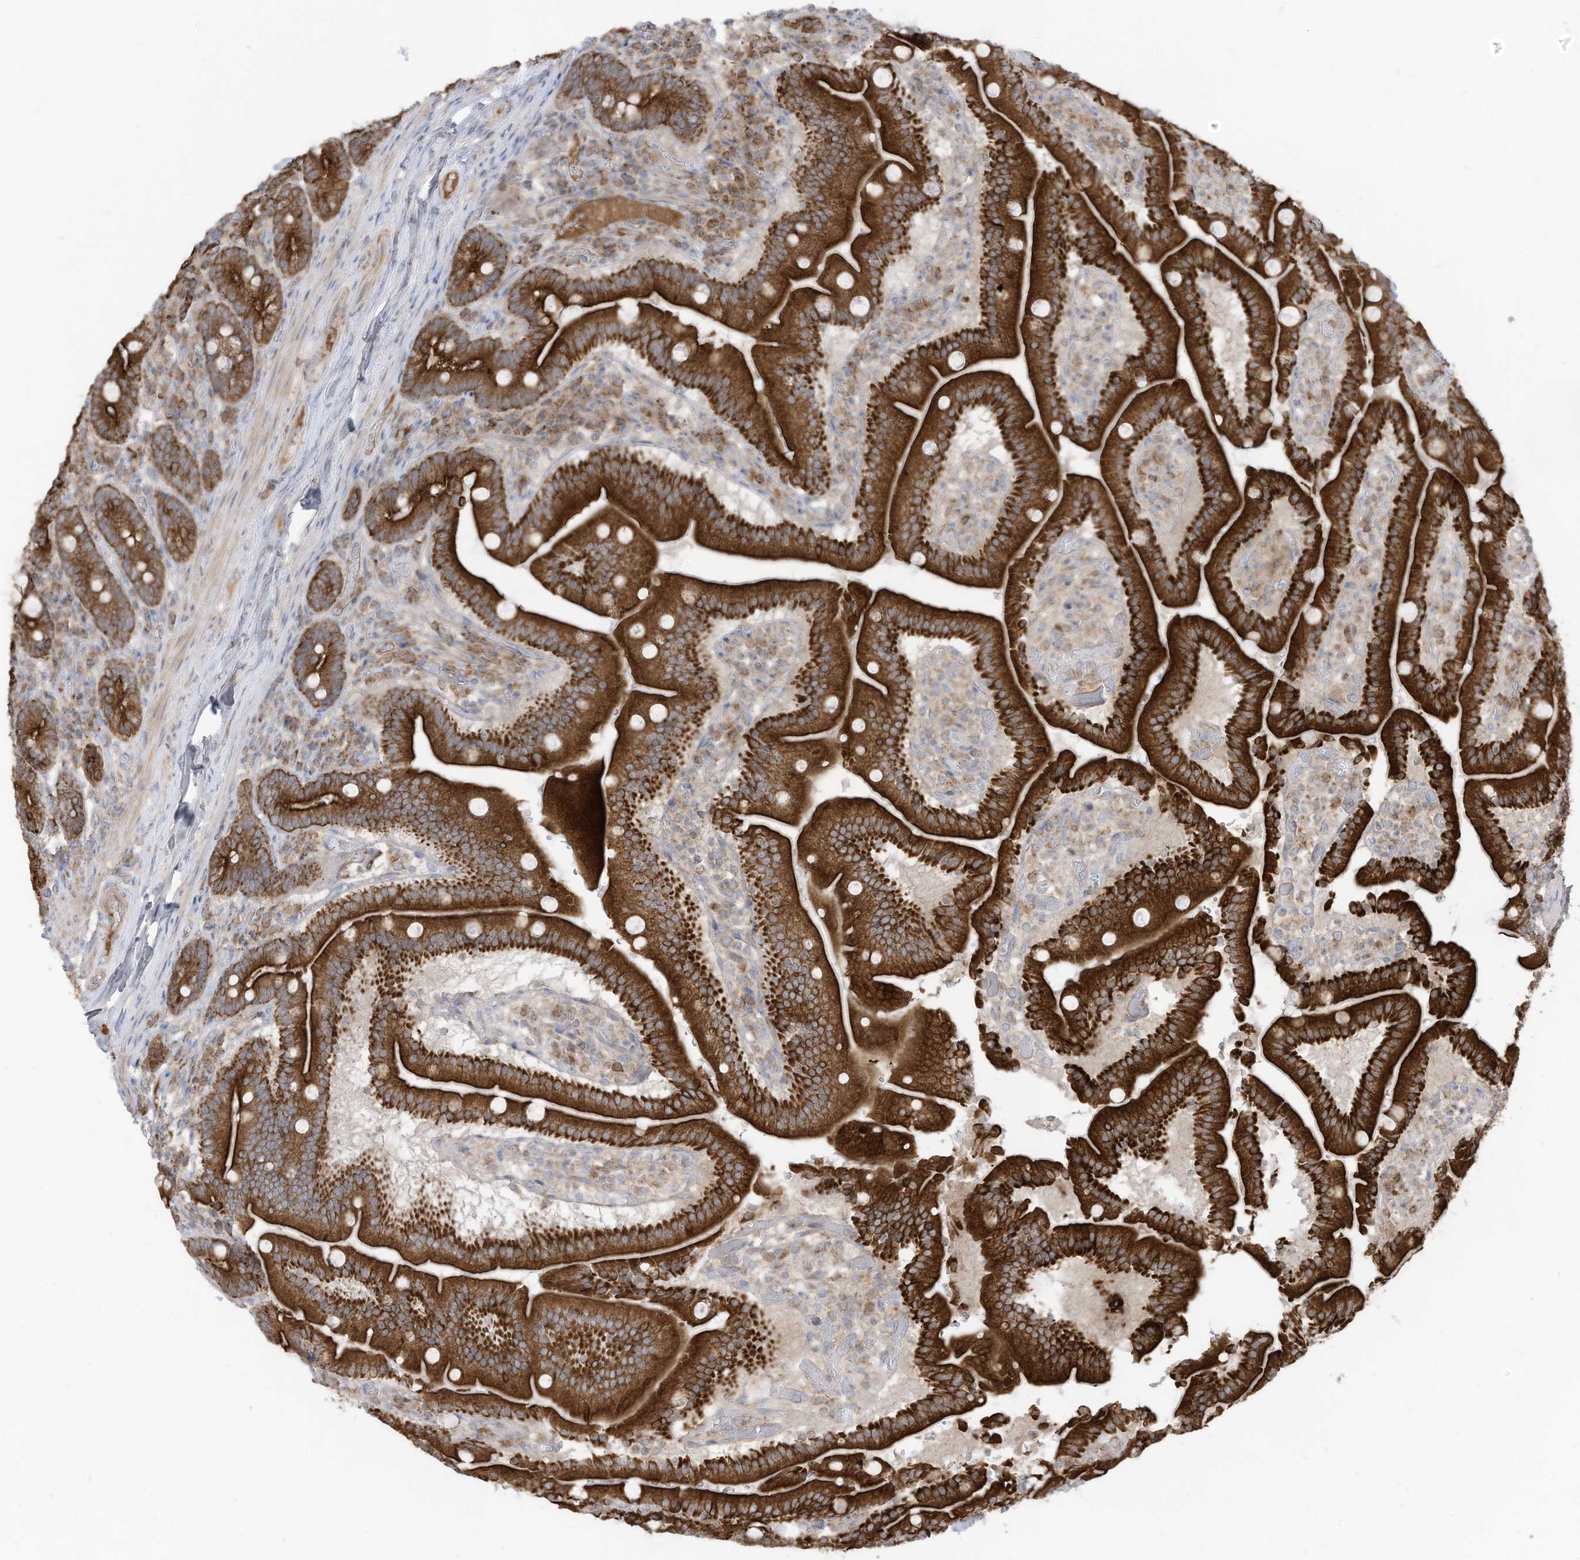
{"staining": {"intensity": "strong", "quantity": ">75%", "location": "cytoplasmic/membranous"}, "tissue": "duodenum", "cell_type": "Glandular cells", "image_type": "normal", "snomed": [{"axis": "morphology", "description": "Normal tissue, NOS"}, {"axis": "topography", "description": "Duodenum"}], "caption": "High-power microscopy captured an IHC image of unremarkable duodenum, revealing strong cytoplasmic/membranous expression in approximately >75% of glandular cells. (Brightfield microscopy of DAB IHC at high magnification).", "gene": "CGAS", "patient": {"sex": "female", "age": 62}}